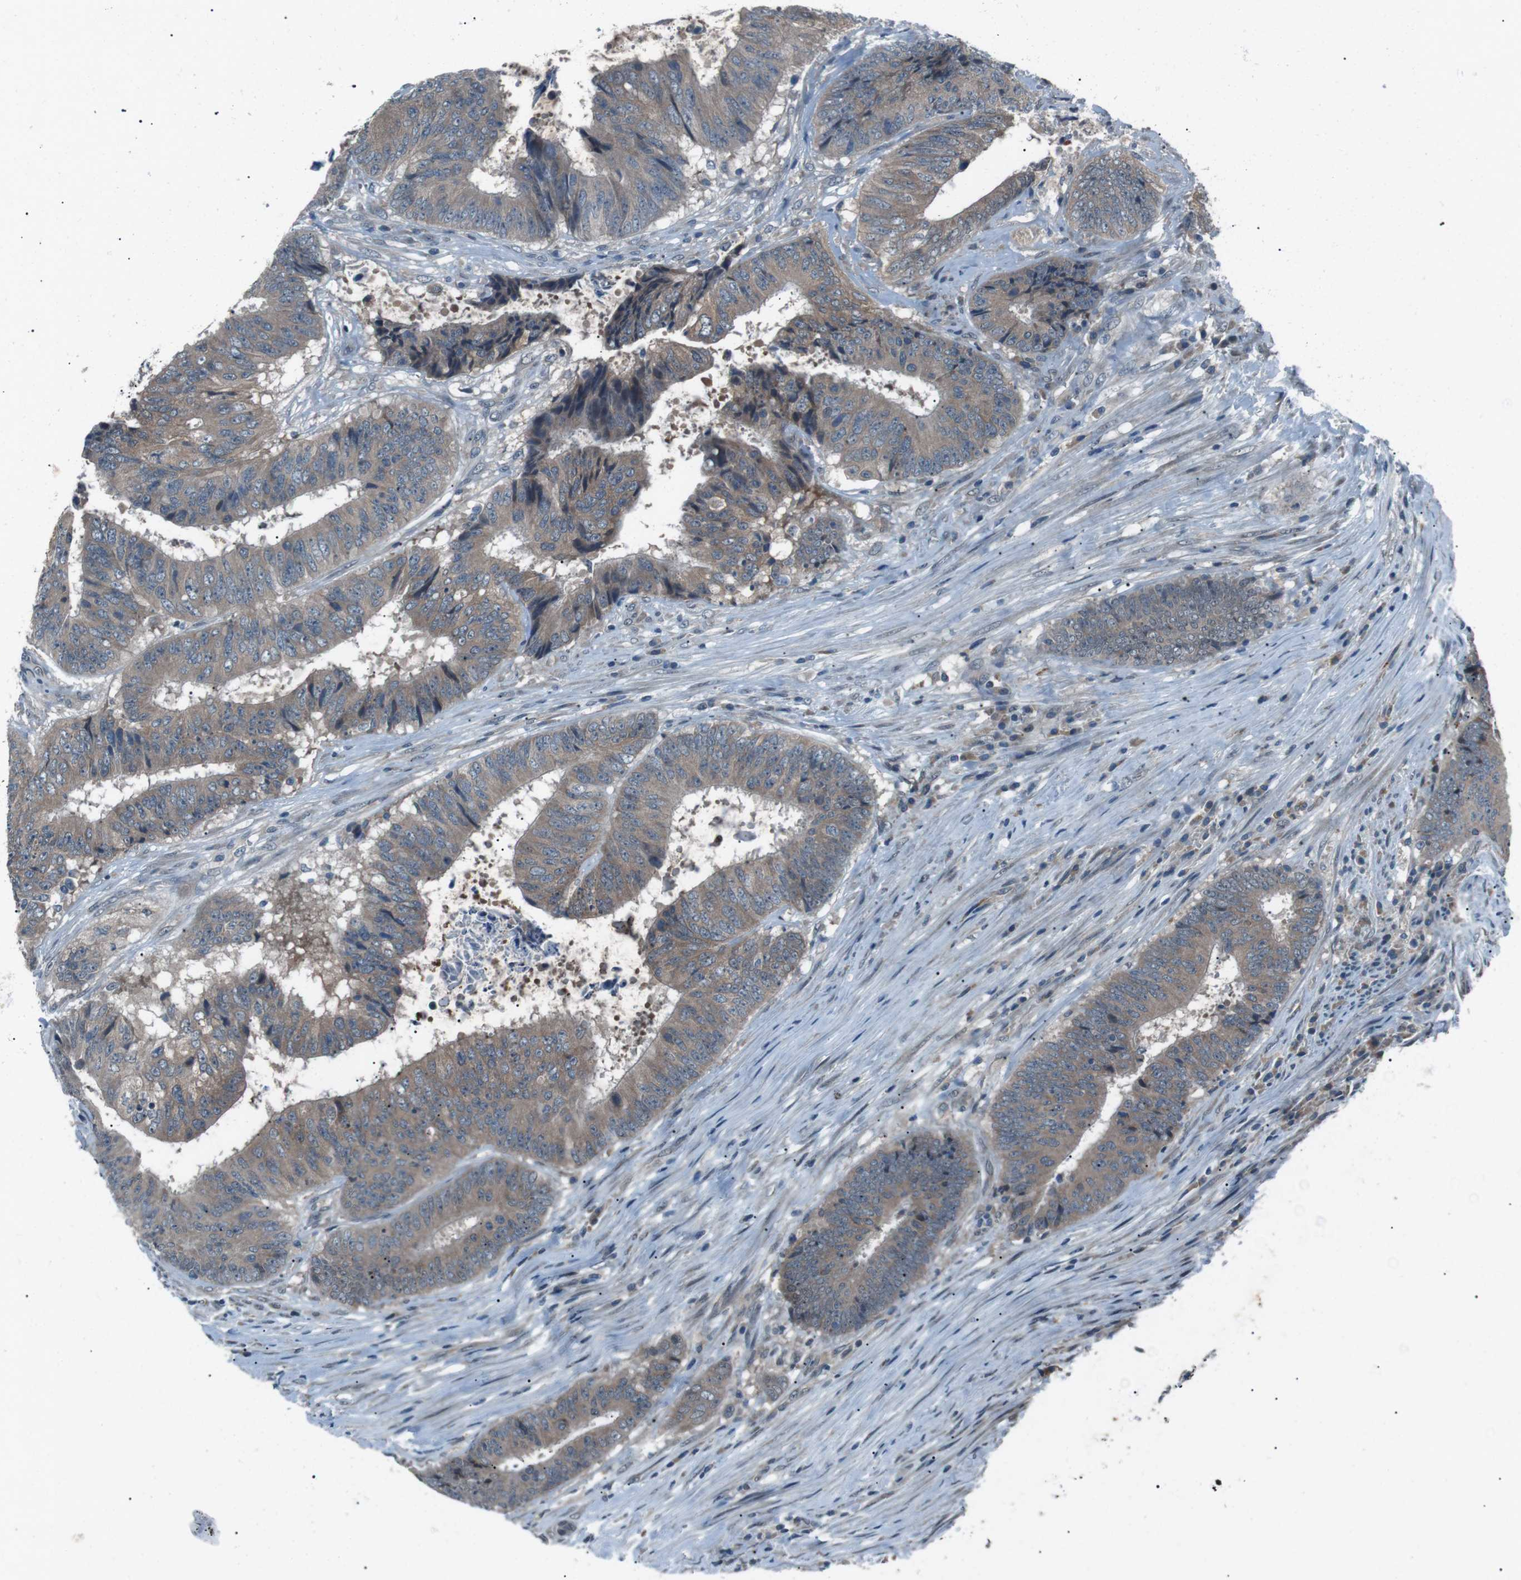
{"staining": {"intensity": "weak", "quantity": ">75%", "location": "cytoplasmic/membranous"}, "tissue": "colorectal cancer", "cell_type": "Tumor cells", "image_type": "cancer", "snomed": [{"axis": "morphology", "description": "Adenocarcinoma, NOS"}, {"axis": "topography", "description": "Rectum"}], "caption": "Colorectal adenocarcinoma was stained to show a protein in brown. There is low levels of weak cytoplasmic/membranous positivity in approximately >75% of tumor cells.", "gene": "LRIG2", "patient": {"sex": "male", "age": 72}}